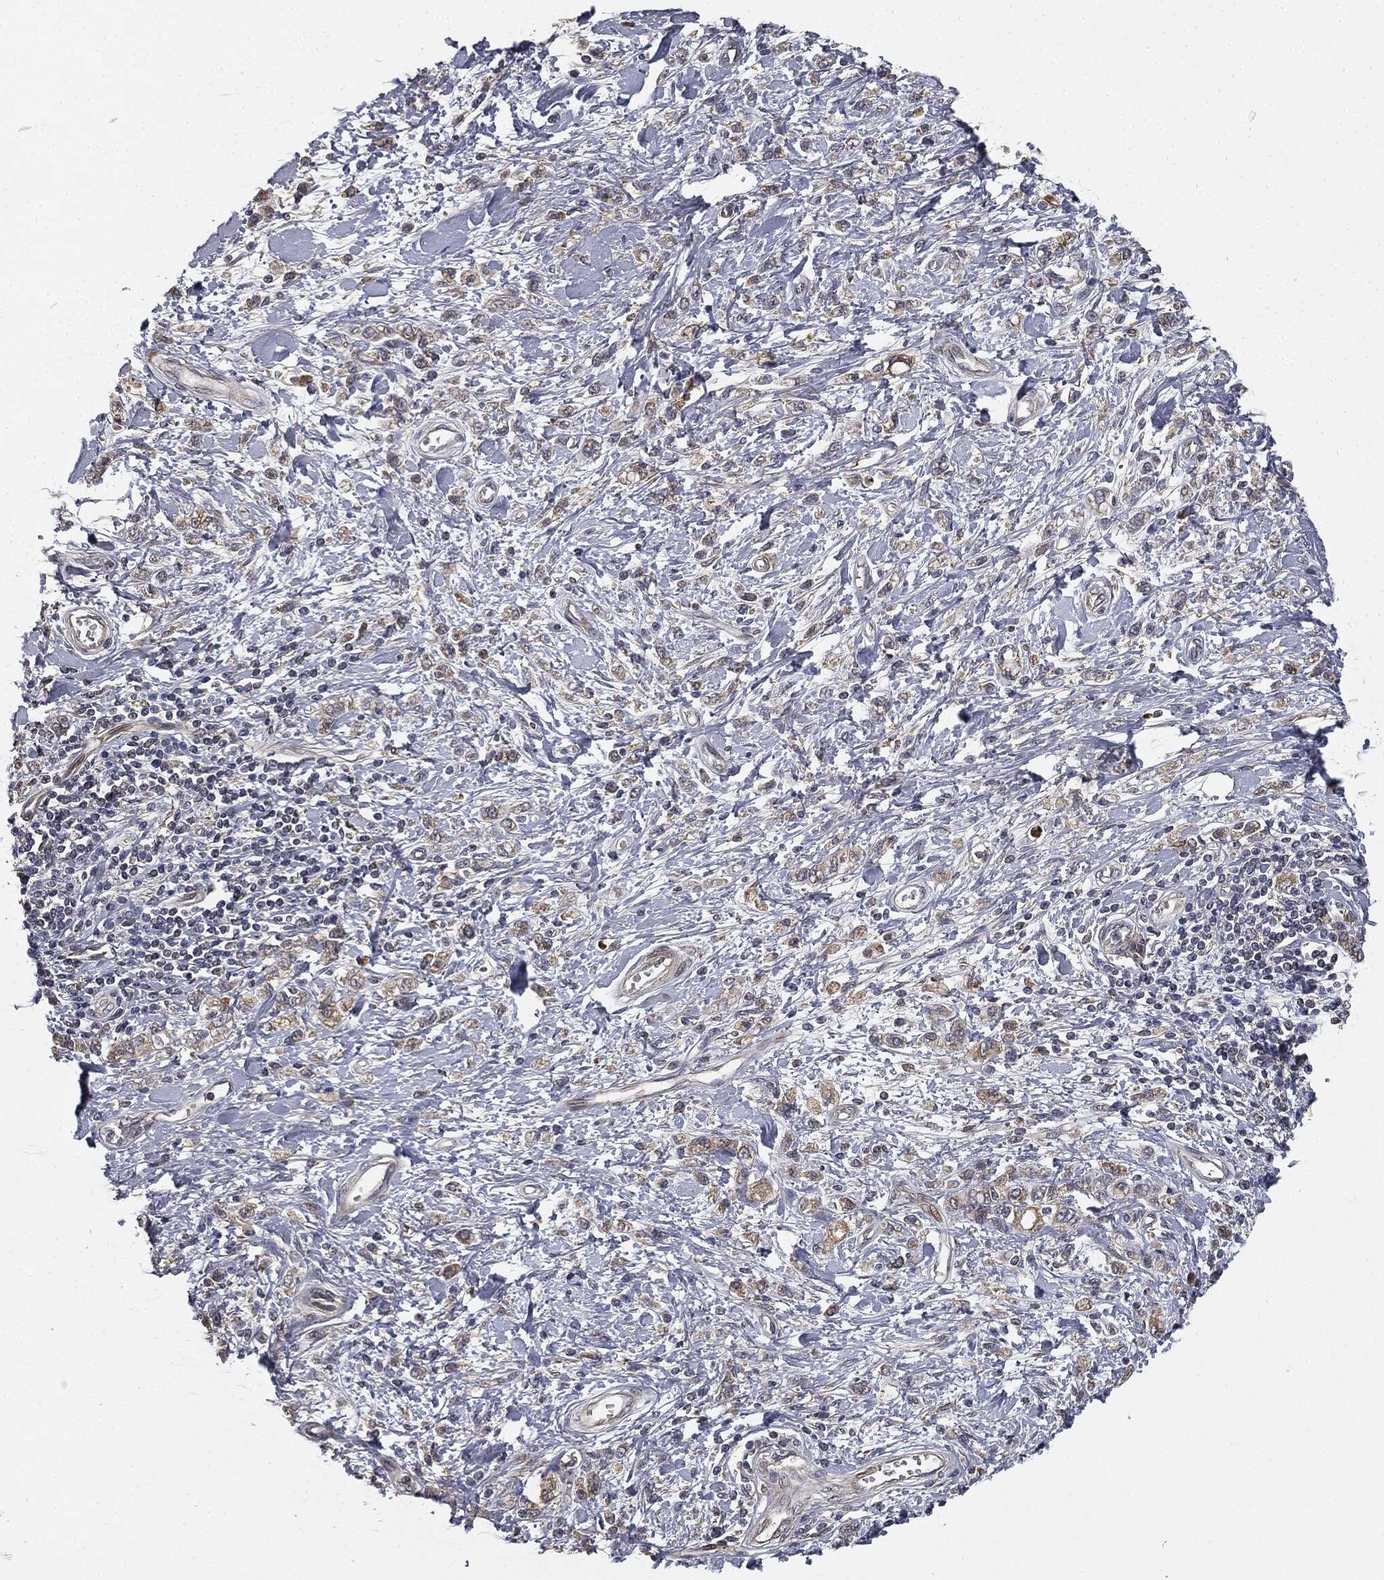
{"staining": {"intensity": "negative", "quantity": "none", "location": "none"}, "tissue": "stomach cancer", "cell_type": "Tumor cells", "image_type": "cancer", "snomed": [{"axis": "morphology", "description": "Adenocarcinoma, NOS"}, {"axis": "topography", "description": "Stomach"}], "caption": "Protein analysis of stomach adenocarcinoma reveals no significant staining in tumor cells.", "gene": "MIER2", "patient": {"sex": "male", "age": 77}}